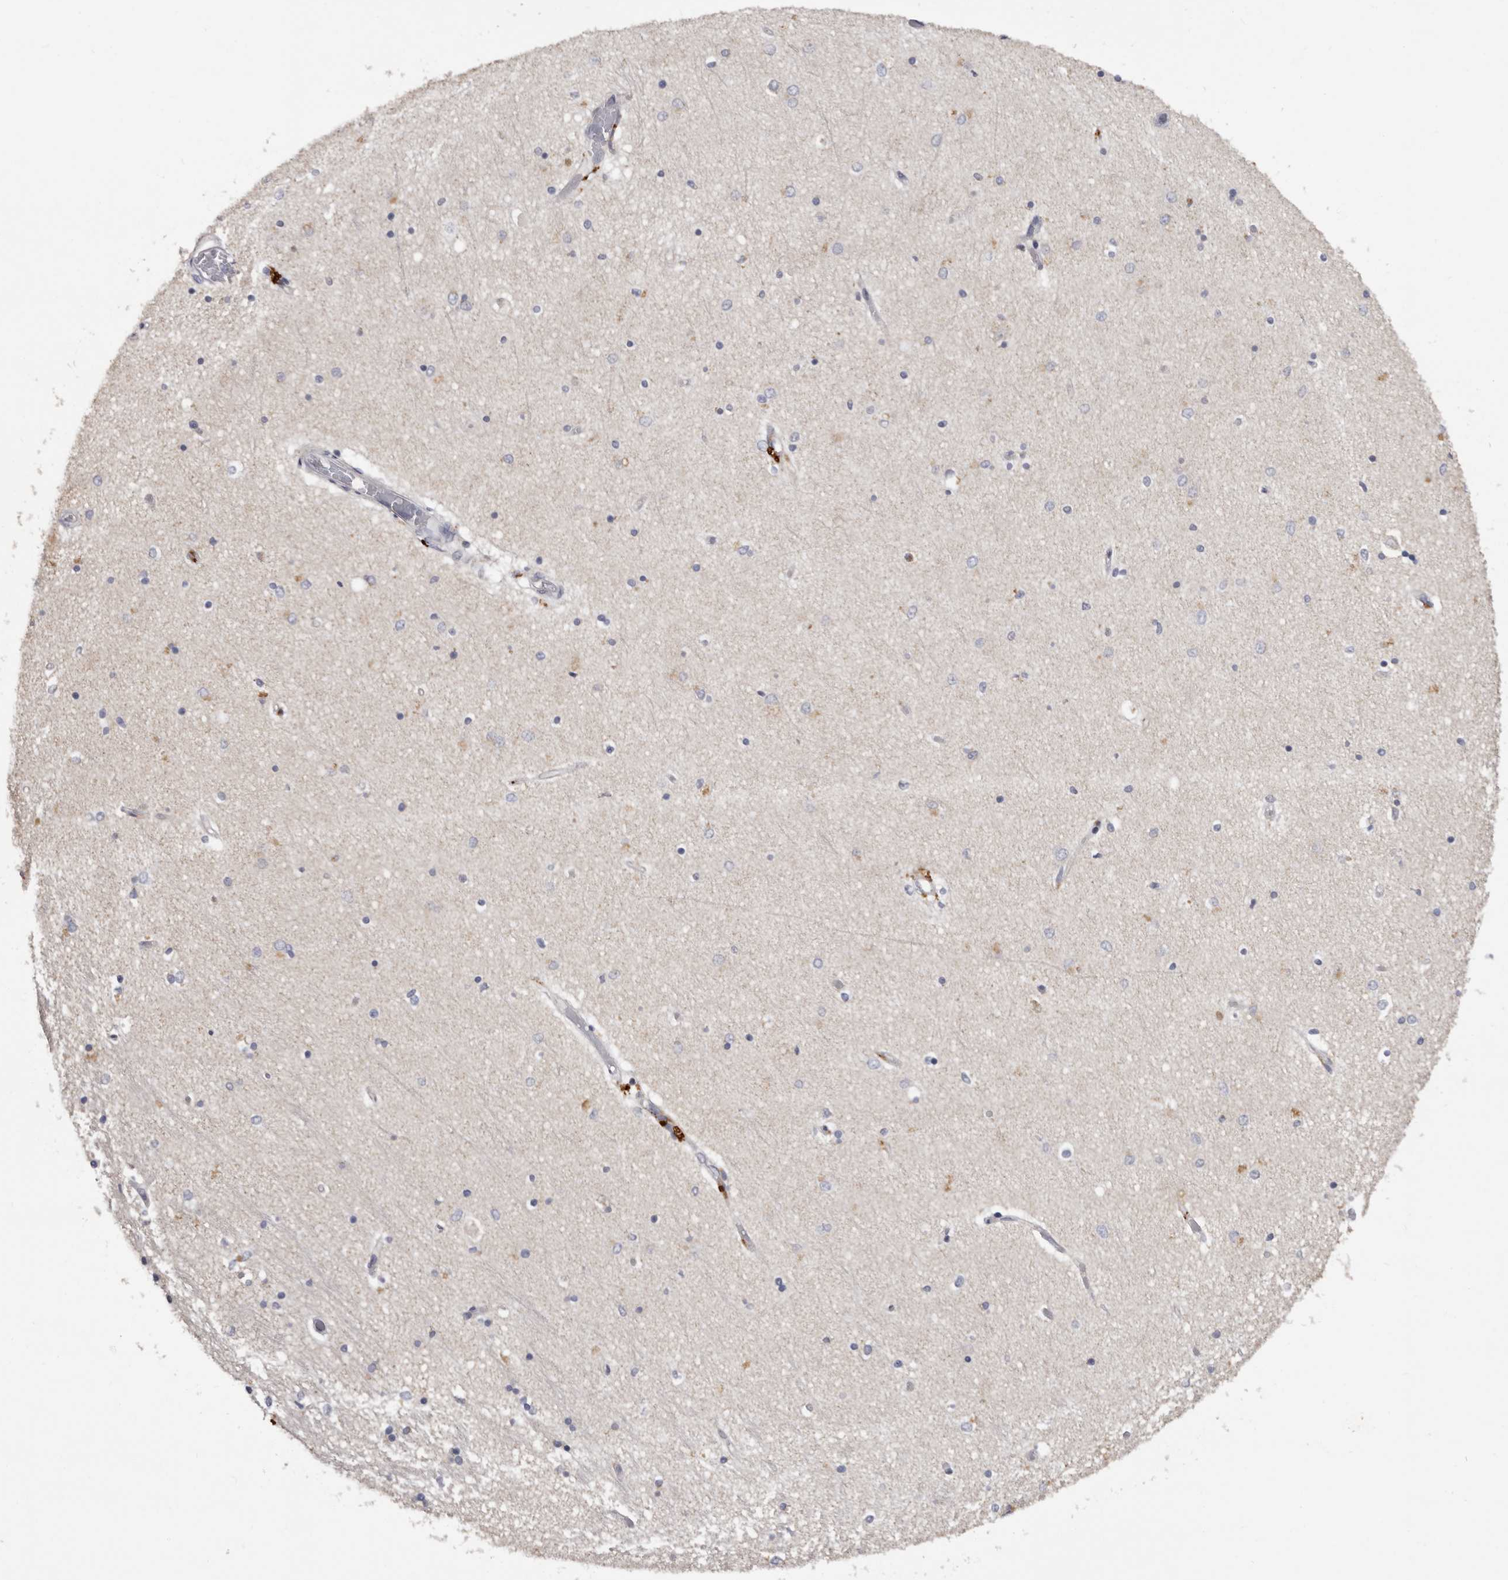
{"staining": {"intensity": "moderate", "quantity": "<25%", "location": "cytoplasmic/membranous"}, "tissue": "hippocampus", "cell_type": "Glial cells", "image_type": "normal", "snomed": [{"axis": "morphology", "description": "Normal tissue, NOS"}, {"axis": "topography", "description": "Hippocampus"}], "caption": "A high-resolution image shows IHC staining of unremarkable hippocampus, which exhibits moderate cytoplasmic/membranous expression in about <25% of glial cells.", "gene": "DAP", "patient": {"sex": "male", "age": 45}}